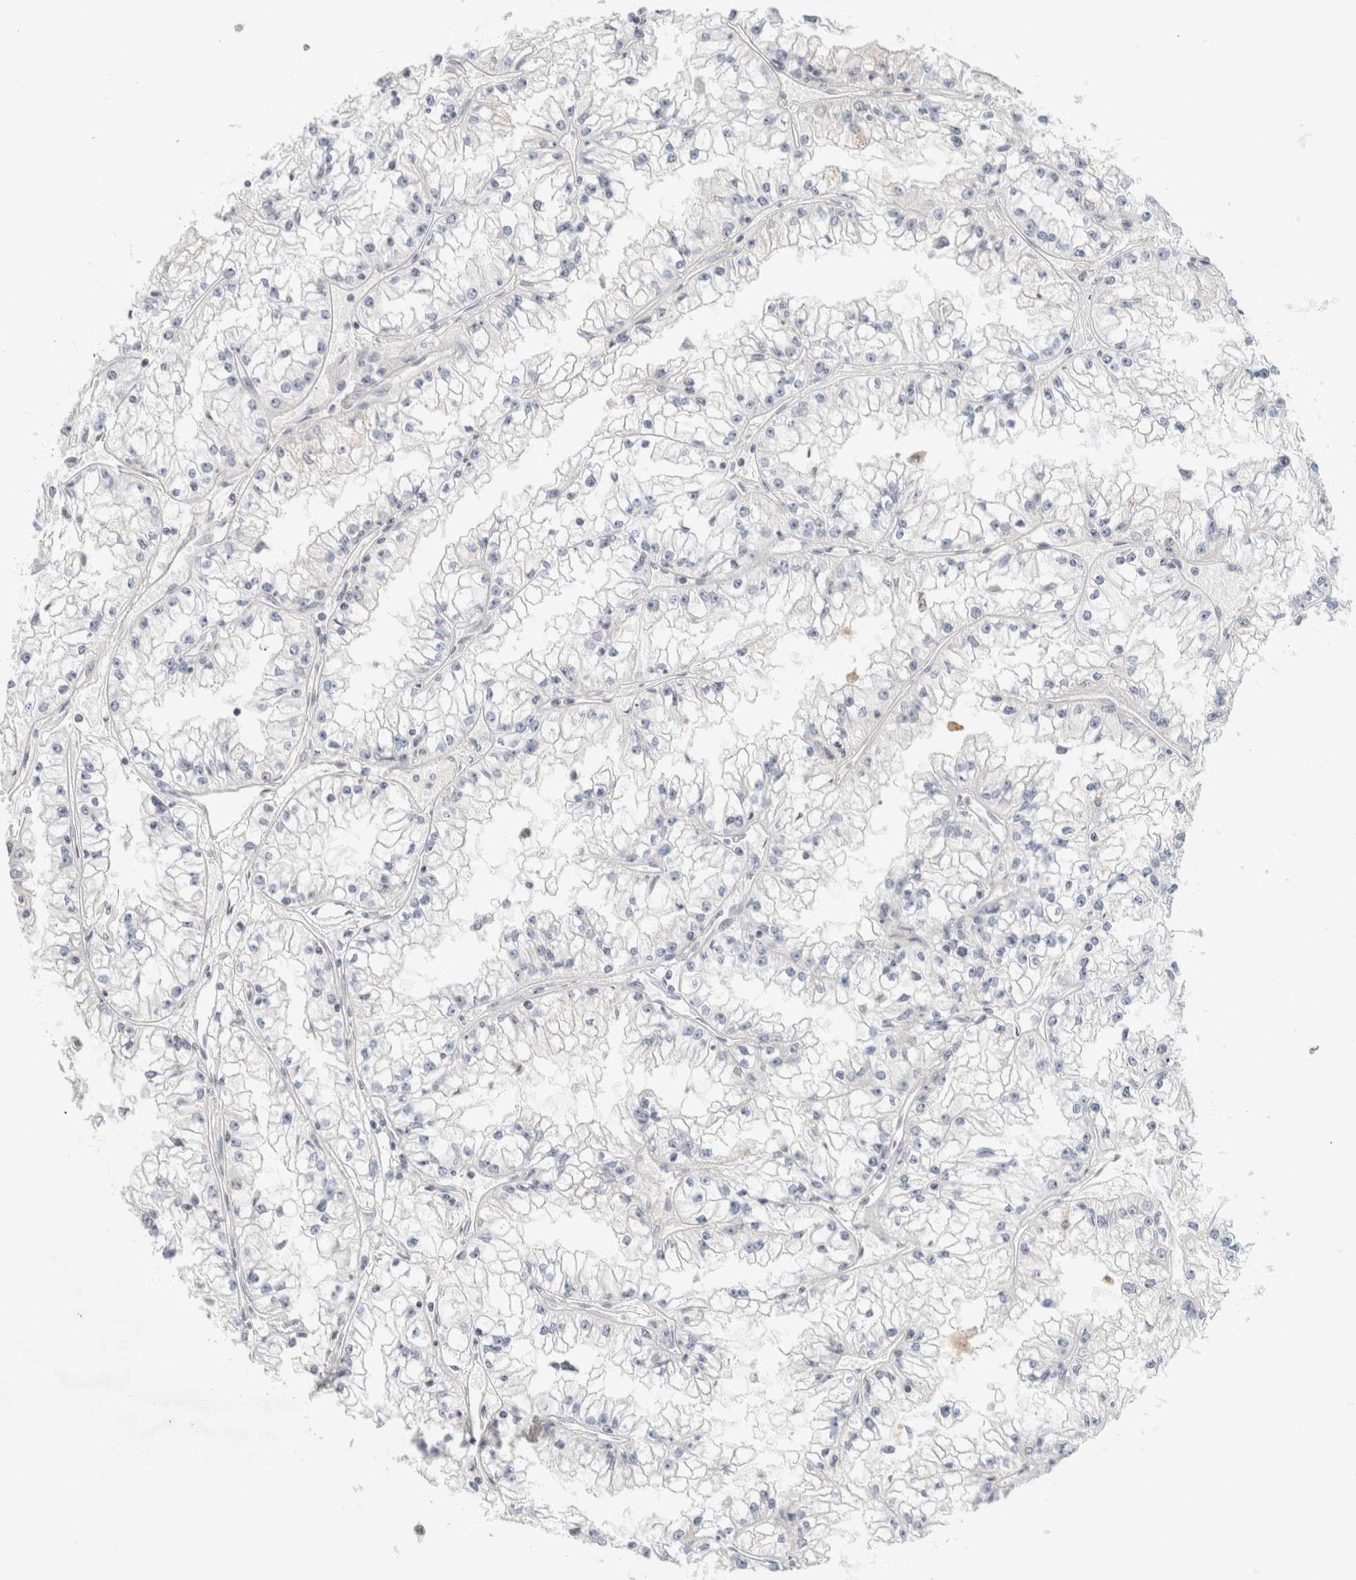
{"staining": {"intensity": "negative", "quantity": "none", "location": "none"}, "tissue": "renal cancer", "cell_type": "Tumor cells", "image_type": "cancer", "snomed": [{"axis": "morphology", "description": "Adenocarcinoma, NOS"}, {"axis": "topography", "description": "Kidney"}], "caption": "The immunohistochemistry (IHC) image has no significant expression in tumor cells of renal adenocarcinoma tissue. (DAB (3,3'-diaminobenzidine) IHC visualized using brightfield microscopy, high magnification).", "gene": "SPRTN", "patient": {"sex": "male", "age": 56}}